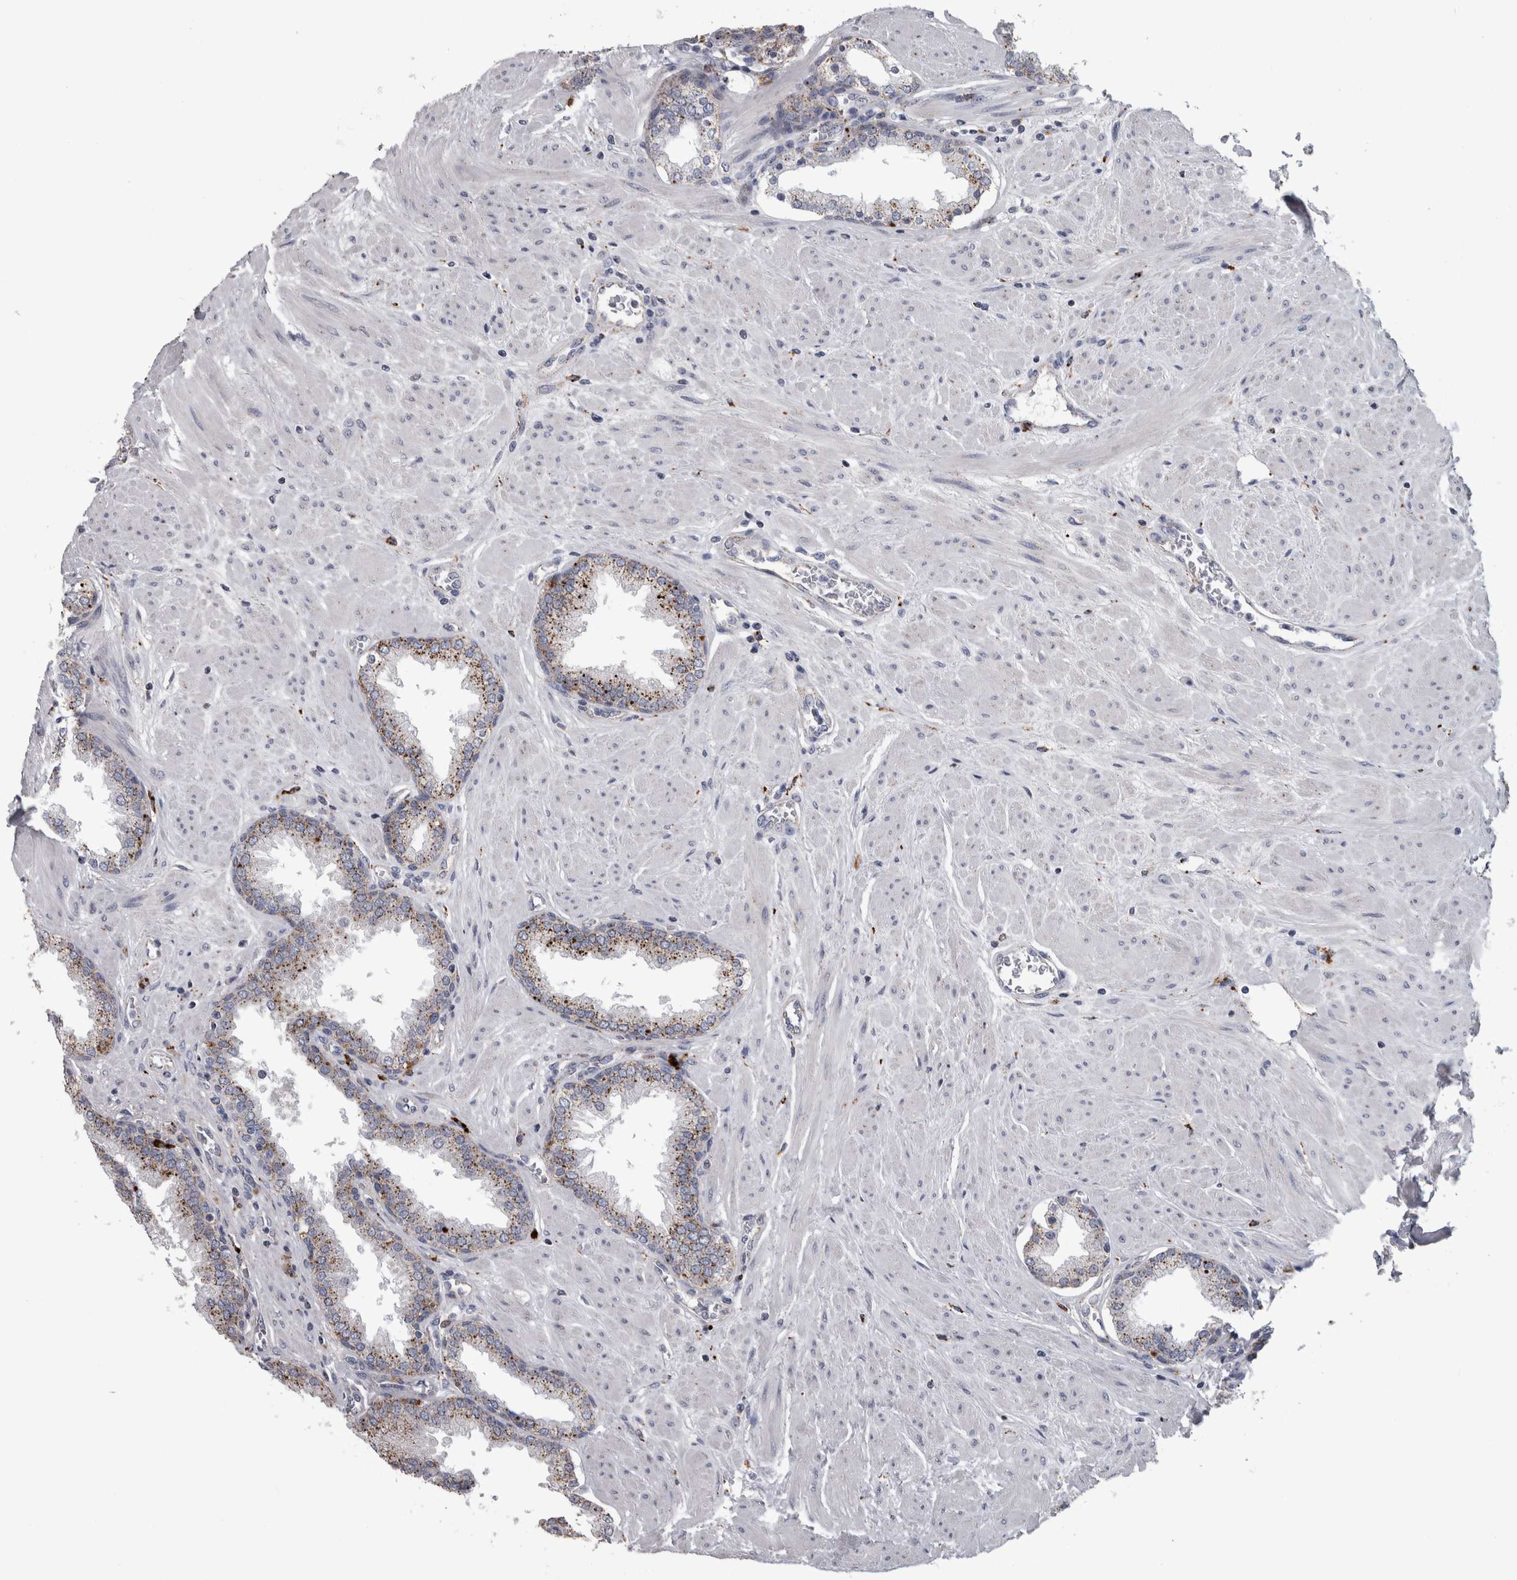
{"staining": {"intensity": "moderate", "quantity": ">75%", "location": "cytoplasmic/membranous"}, "tissue": "prostate", "cell_type": "Glandular cells", "image_type": "normal", "snomed": [{"axis": "morphology", "description": "Normal tissue, NOS"}, {"axis": "topography", "description": "Prostate"}], "caption": "Immunohistochemistry (IHC) (DAB) staining of benign human prostate reveals moderate cytoplasmic/membranous protein positivity in approximately >75% of glandular cells. The staining is performed using DAB (3,3'-diaminobenzidine) brown chromogen to label protein expression. The nuclei are counter-stained blue using hematoxylin.", "gene": "DPP7", "patient": {"sex": "male", "age": 51}}